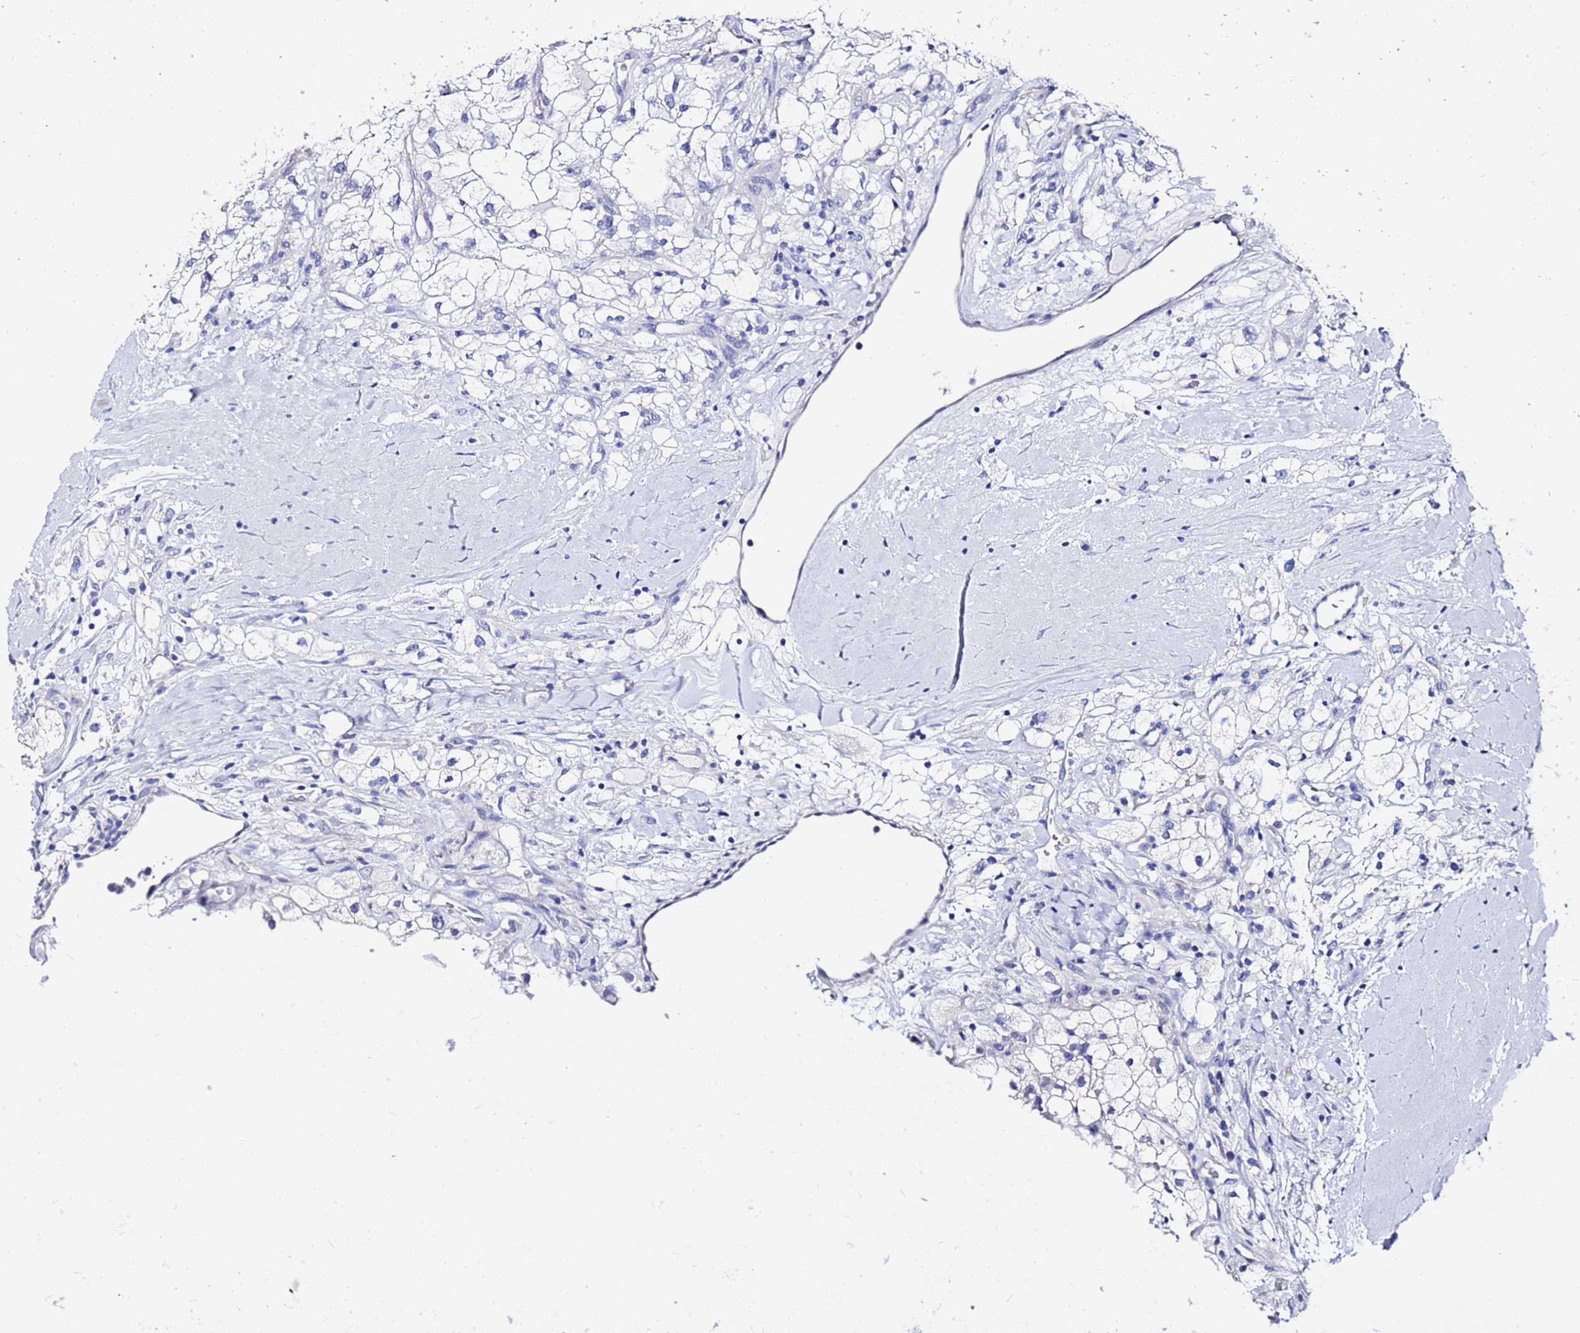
{"staining": {"intensity": "negative", "quantity": "none", "location": "none"}, "tissue": "renal cancer", "cell_type": "Tumor cells", "image_type": "cancer", "snomed": [{"axis": "morphology", "description": "Adenocarcinoma, NOS"}, {"axis": "topography", "description": "Kidney"}], "caption": "Immunohistochemical staining of human renal cancer (adenocarcinoma) shows no significant expression in tumor cells.", "gene": "ZNF26", "patient": {"sex": "male", "age": 59}}